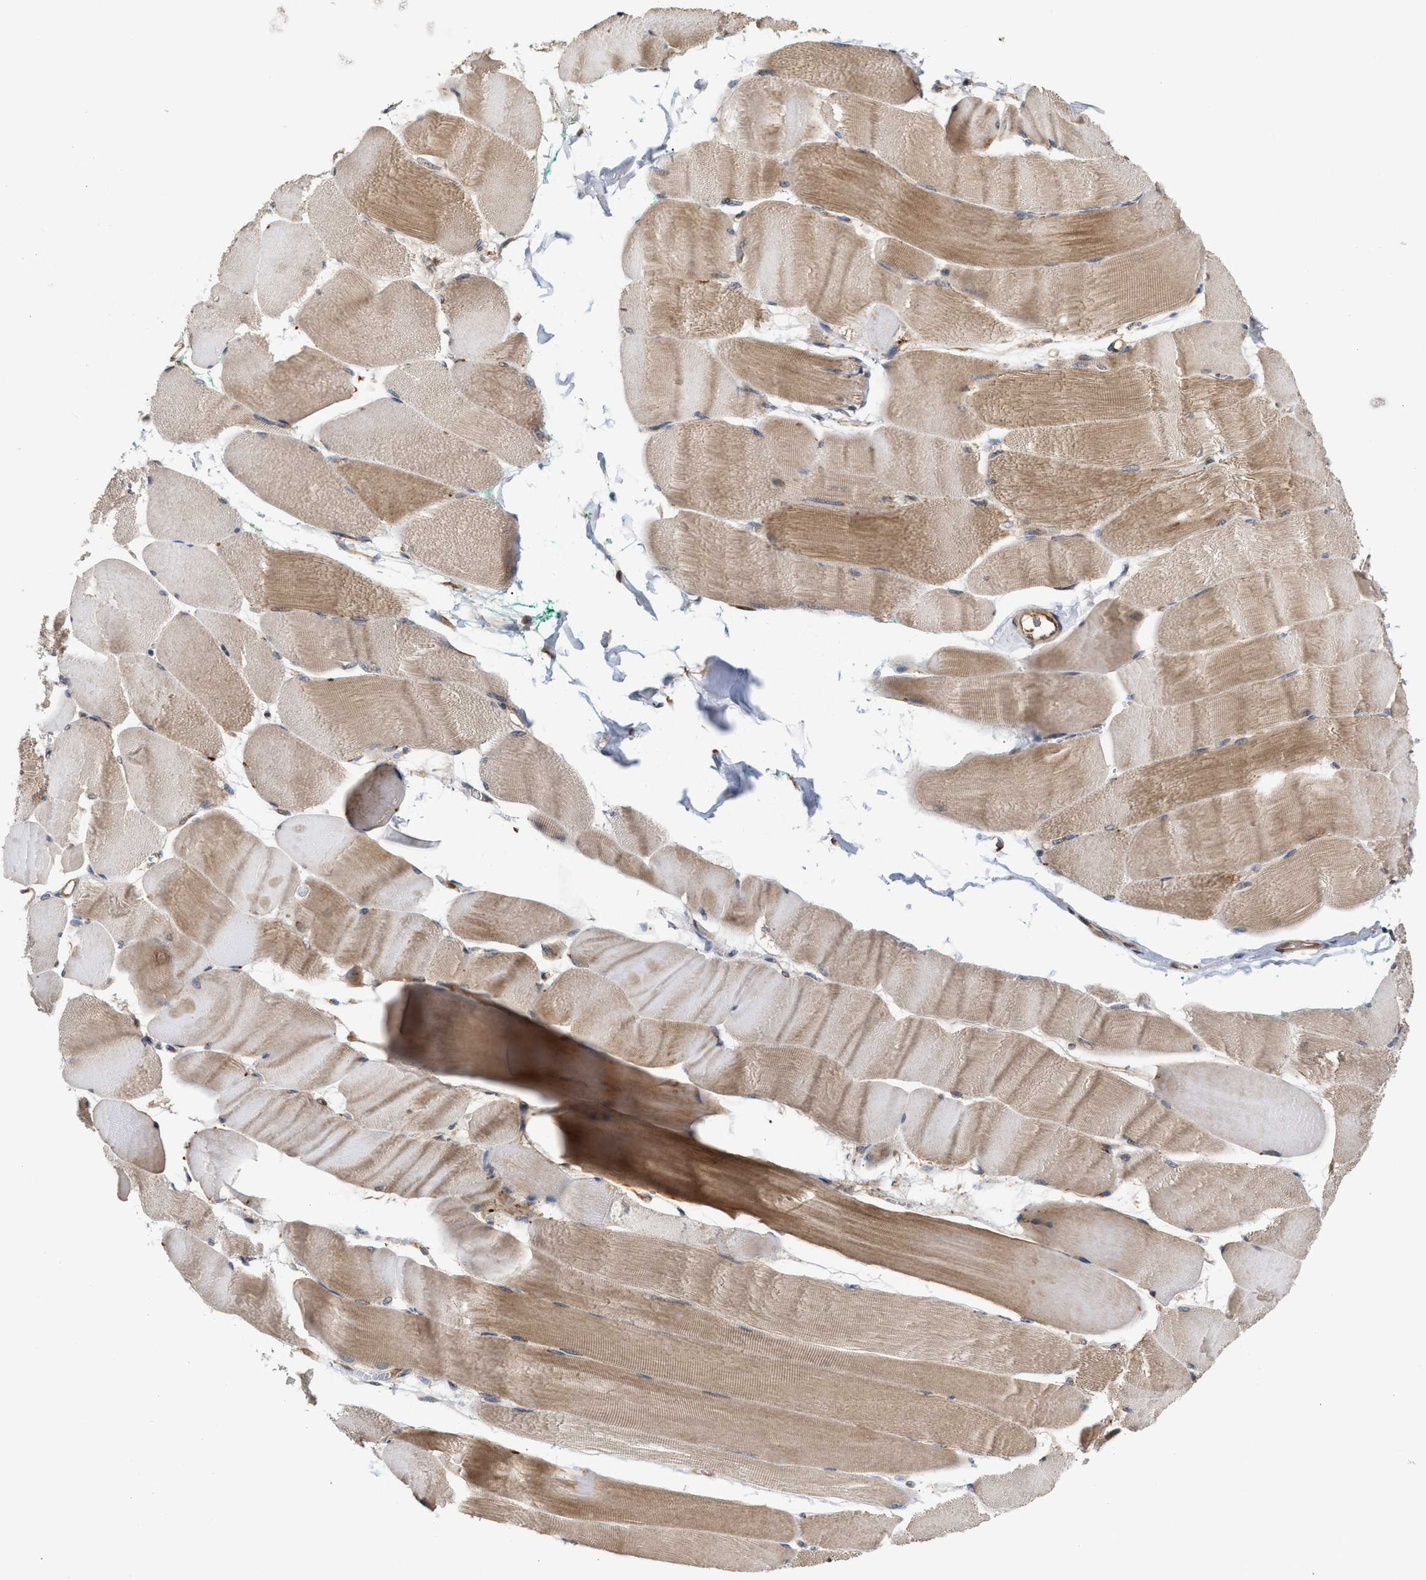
{"staining": {"intensity": "moderate", "quantity": ">75%", "location": "cytoplasmic/membranous"}, "tissue": "skeletal muscle", "cell_type": "Myocytes", "image_type": "normal", "snomed": [{"axis": "morphology", "description": "Normal tissue, NOS"}, {"axis": "morphology", "description": "Squamous cell carcinoma, NOS"}, {"axis": "topography", "description": "Skeletal muscle"}], "caption": "Benign skeletal muscle displays moderate cytoplasmic/membranous positivity in about >75% of myocytes Nuclei are stained in blue..", "gene": "SAR1A", "patient": {"sex": "male", "age": 51}}